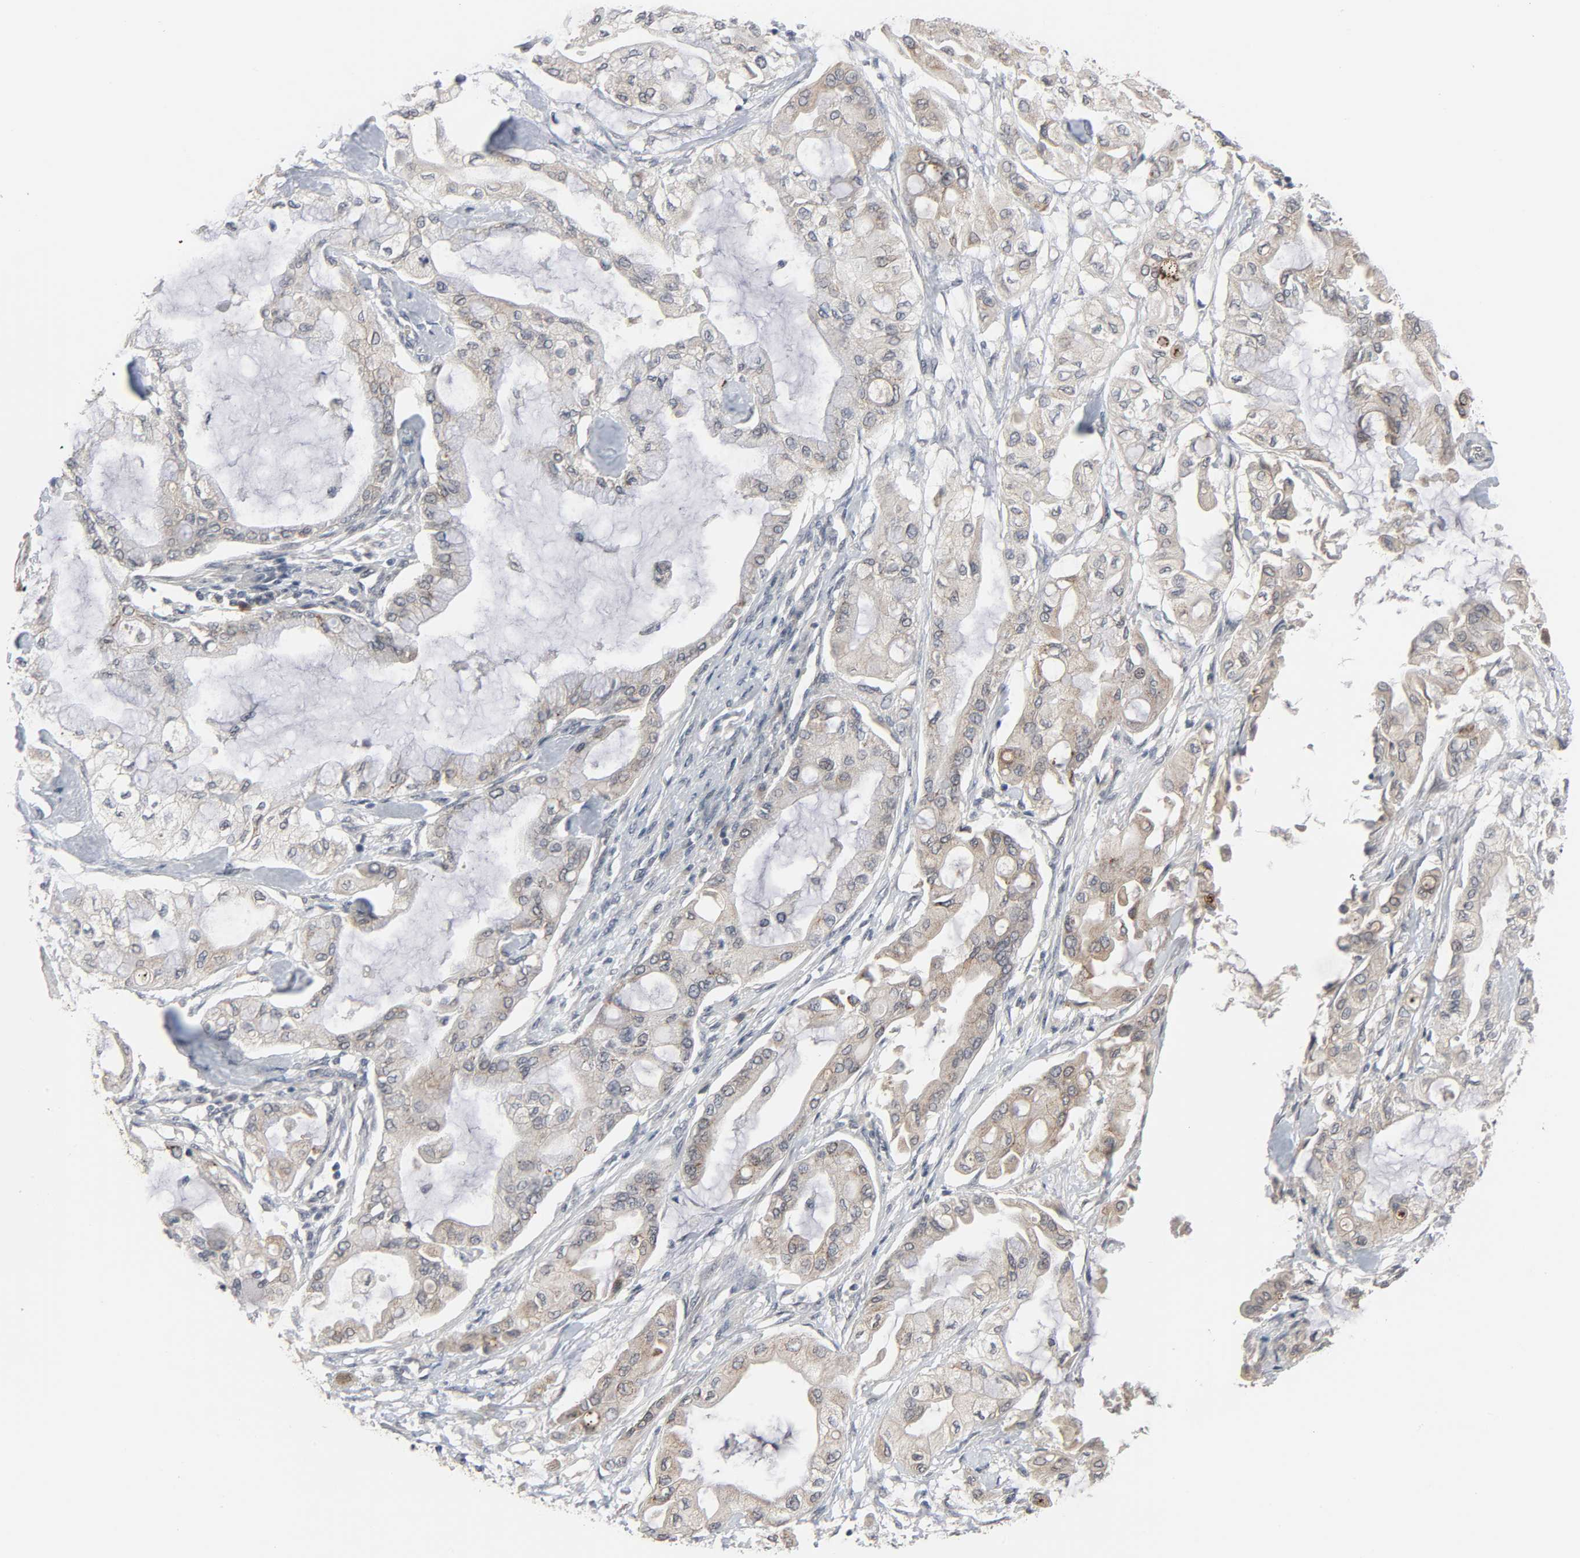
{"staining": {"intensity": "weak", "quantity": "25%-75%", "location": "cytoplasmic/membranous"}, "tissue": "pancreatic cancer", "cell_type": "Tumor cells", "image_type": "cancer", "snomed": [{"axis": "morphology", "description": "Adenocarcinoma, NOS"}, {"axis": "morphology", "description": "Adenocarcinoma, metastatic, NOS"}, {"axis": "topography", "description": "Lymph node"}, {"axis": "topography", "description": "Pancreas"}, {"axis": "topography", "description": "Duodenum"}], "caption": "Brown immunohistochemical staining in human pancreatic metastatic adenocarcinoma exhibits weak cytoplasmic/membranous staining in approximately 25%-75% of tumor cells. (brown staining indicates protein expression, while blue staining denotes nuclei).", "gene": "MT3", "patient": {"sex": "female", "age": 64}}